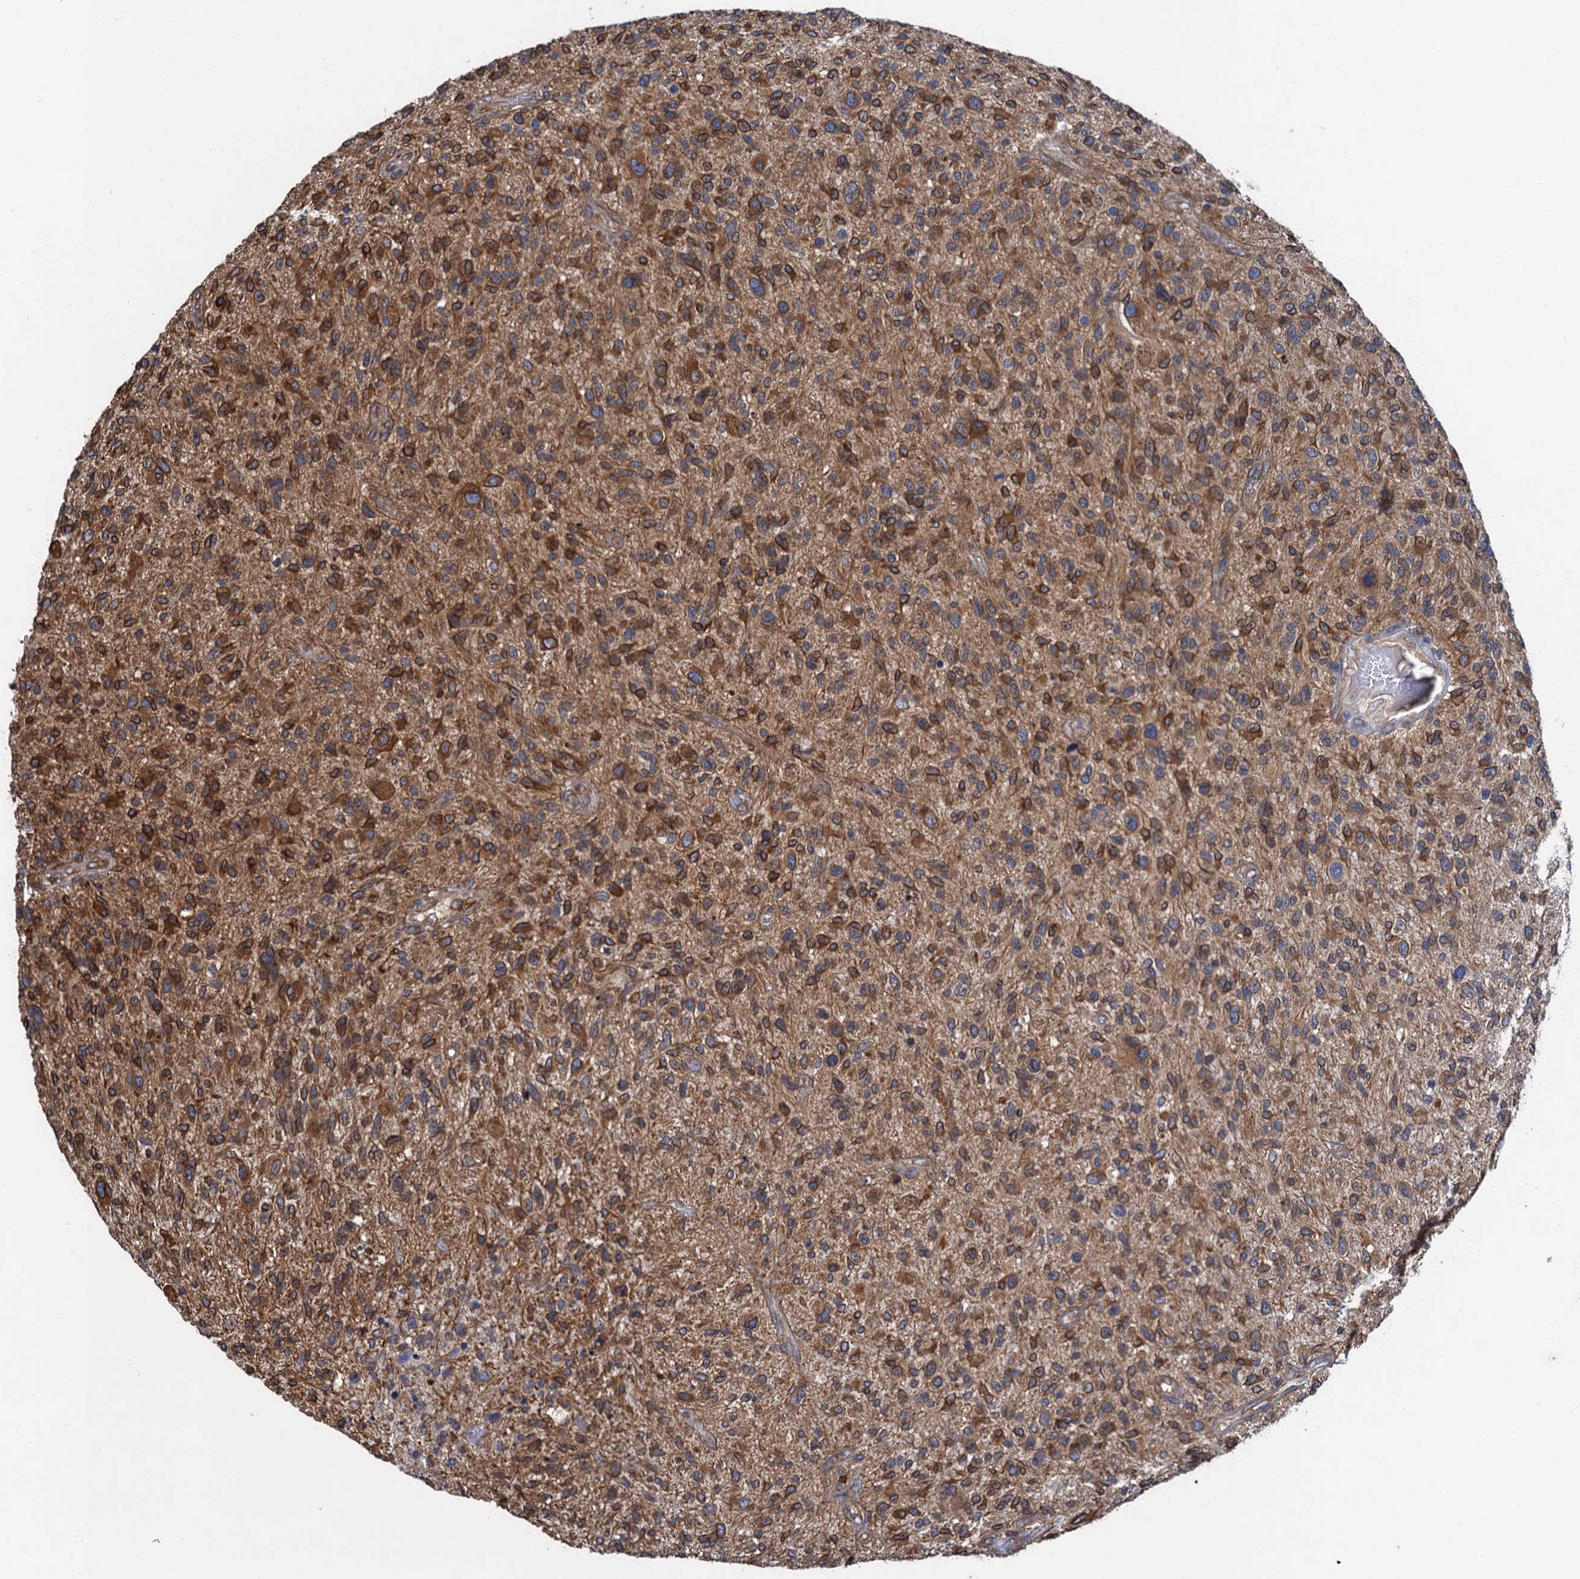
{"staining": {"intensity": "moderate", "quantity": ">75%", "location": "cytoplasmic/membranous"}, "tissue": "glioma", "cell_type": "Tumor cells", "image_type": "cancer", "snomed": [{"axis": "morphology", "description": "Glioma, malignant, High grade"}, {"axis": "topography", "description": "Brain"}], "caption": "An image showing moderate cytoplasmic/membranous expression in approximately >75% of tumor cells in malignant glioma (high-grade), as visualized by brown immunohistochemical staining.", "gene": "ARMC5", "patient": {"sex": "male", "age": 47}}